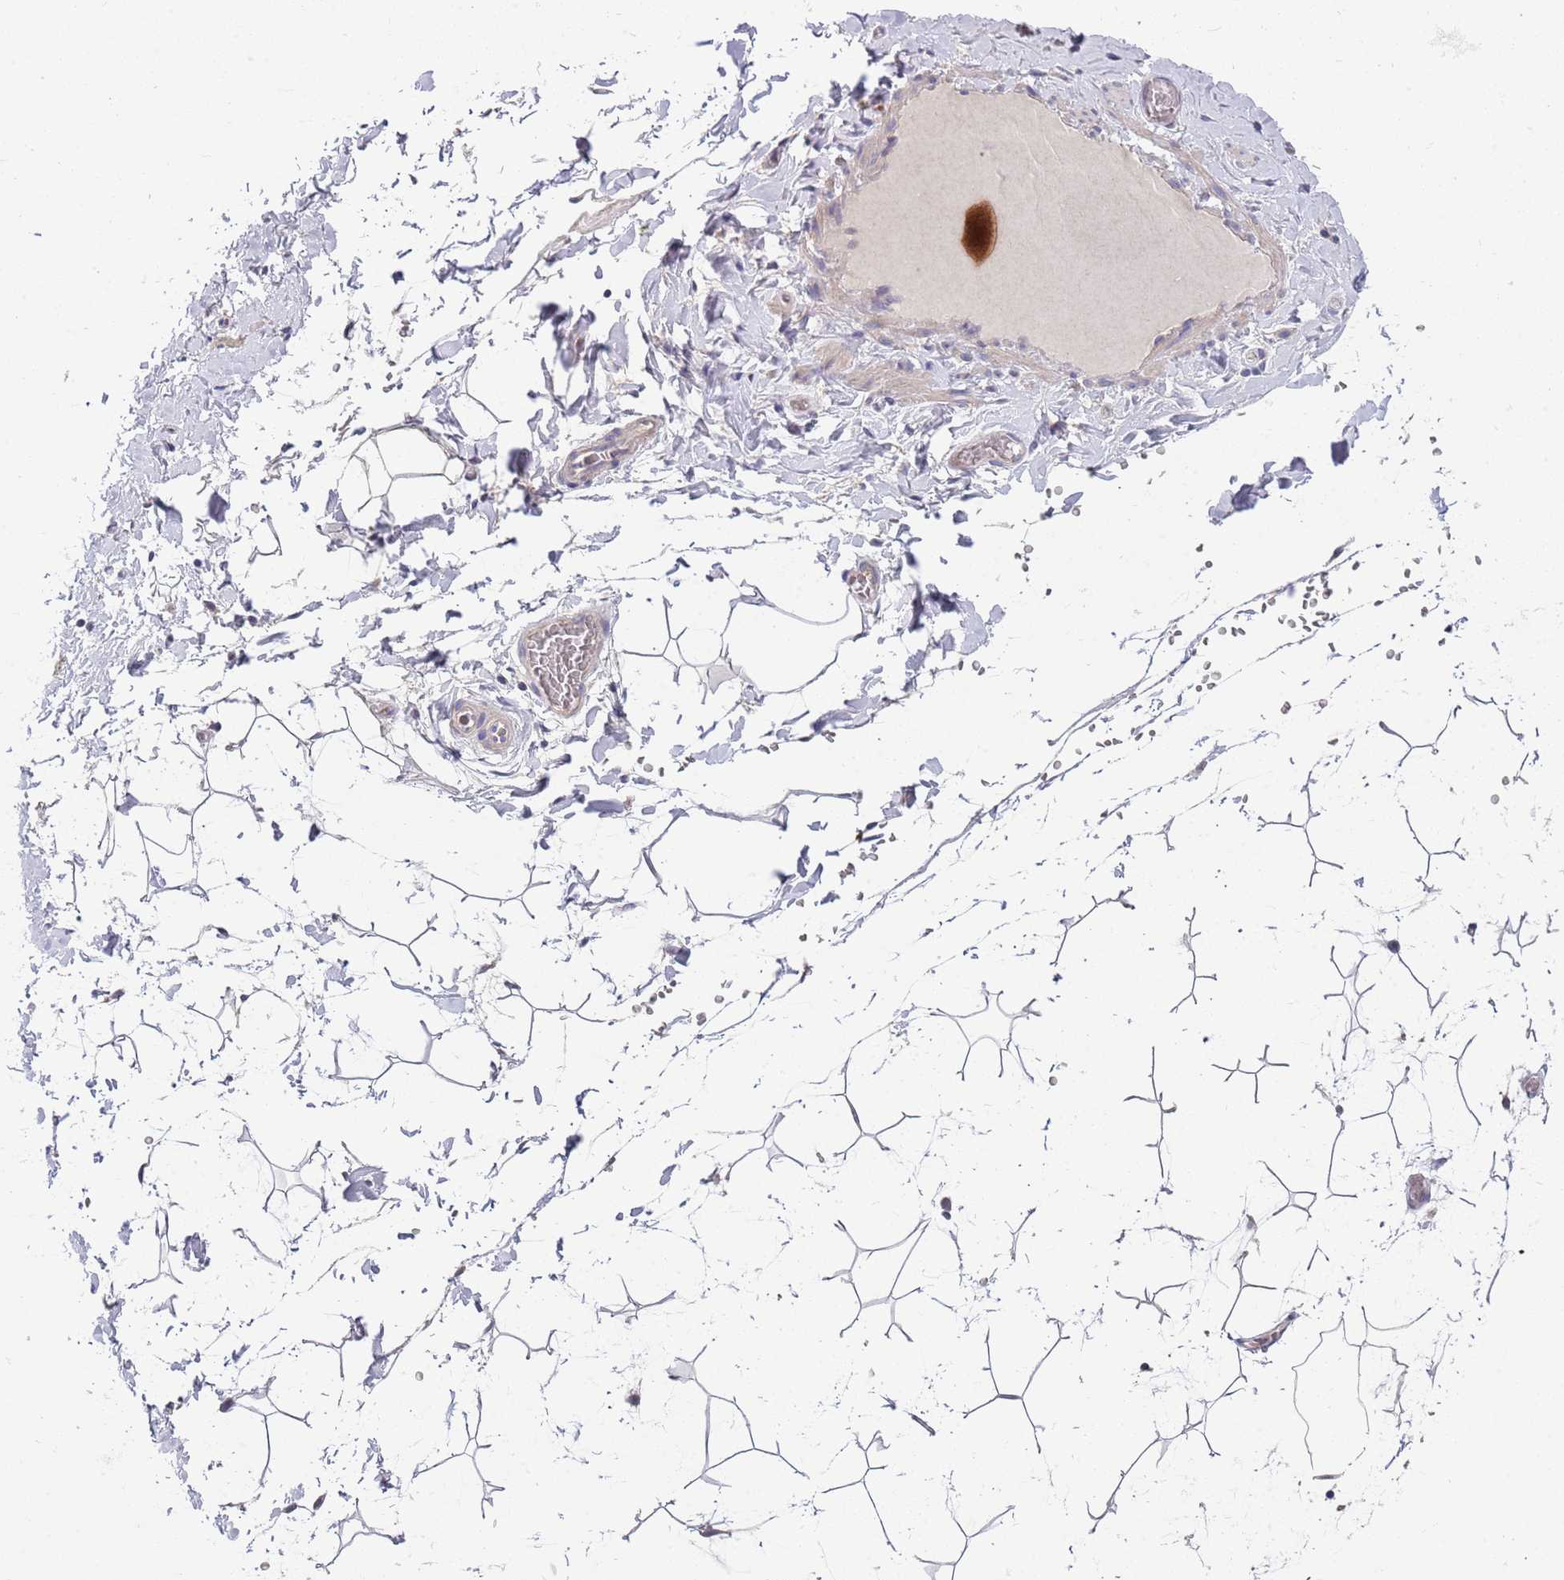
{"staining": {"intensity": "negative", "quantity": "none", "location": "none"}, "tissue": "adipose tissue", "cell_type": "Adipocytes", "image_type": "normal", "snomed": [{"axis": "morphology", "description": "Normal tissue, NOS"}, {"axis": "topography", "description": "Gallbladder"}, {"axis": "topography", "description": "Peripheral nerve tissue"}], "caption": "Immunohistochemistry of unremarkable human adipose tissue exhibits no expression in adipocytes.", "gene": "ABCC10", "patient": {"sex": "male", "age": 38}}